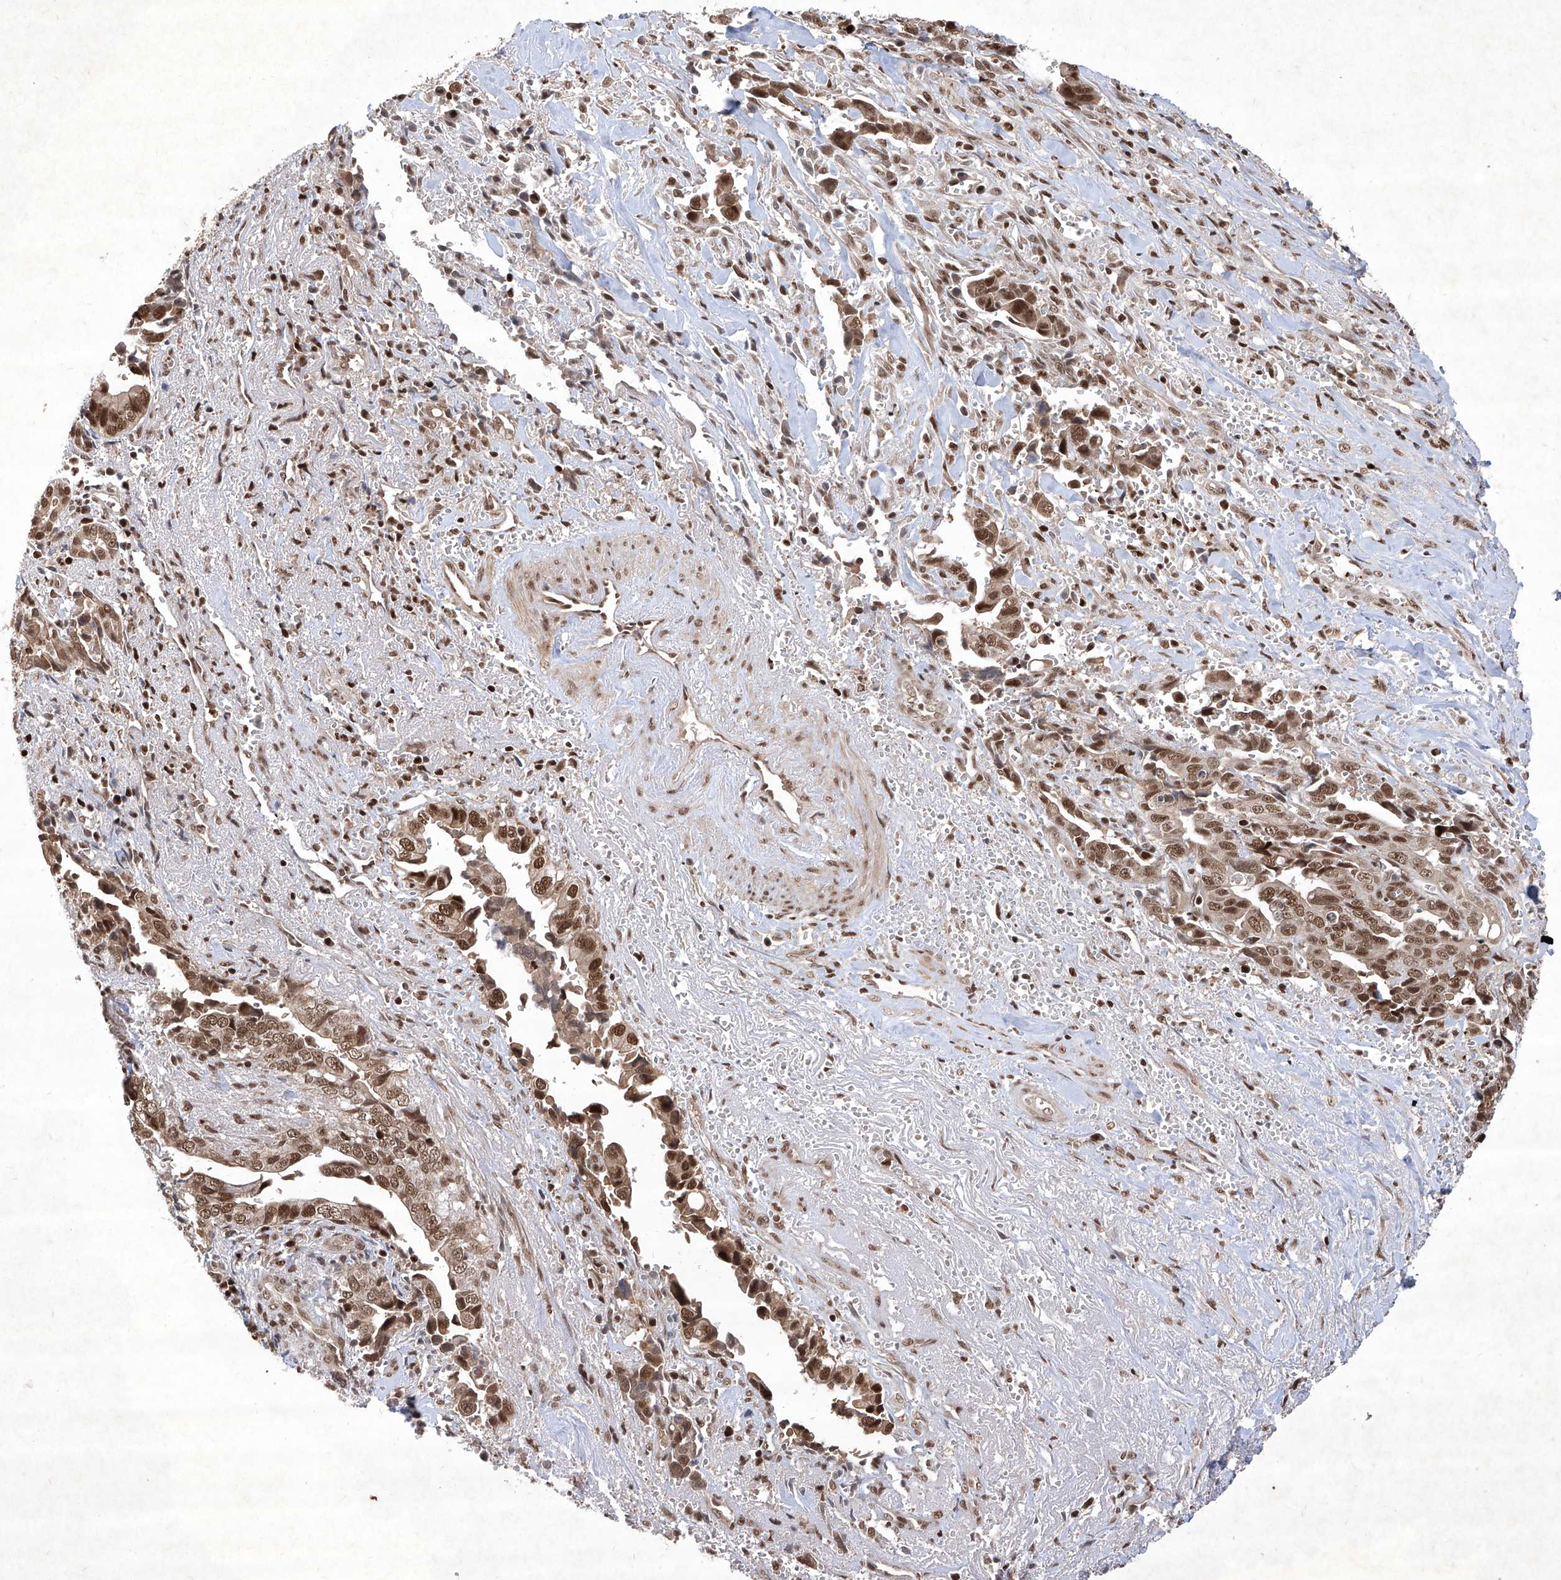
{"staining": {"intensity": "strong", "quantity": ">75%", "location": "cytoplasmic/membranous,nuclear"}, "tissue": "liver cancer", "cell_type": "Tumor cells", "image_type": "cancer", "snomed": [{"axis": "morphology", "description": "Cholangiocarcinoma"}, {"axis": "topography", "description": "Liver"}], "caption": "Protein expression analysis of human liver cholangiocarcinoma reveals strong cytoplasmic/membranous and nuclear expression in about >75% of tumor cells. Using DAB (brown) and hematoxylin (blue) stains, captured at high magnification using brightfield microscopy.", "gene": "IRF2", "patient": {"sex": "female", "age": 79}}